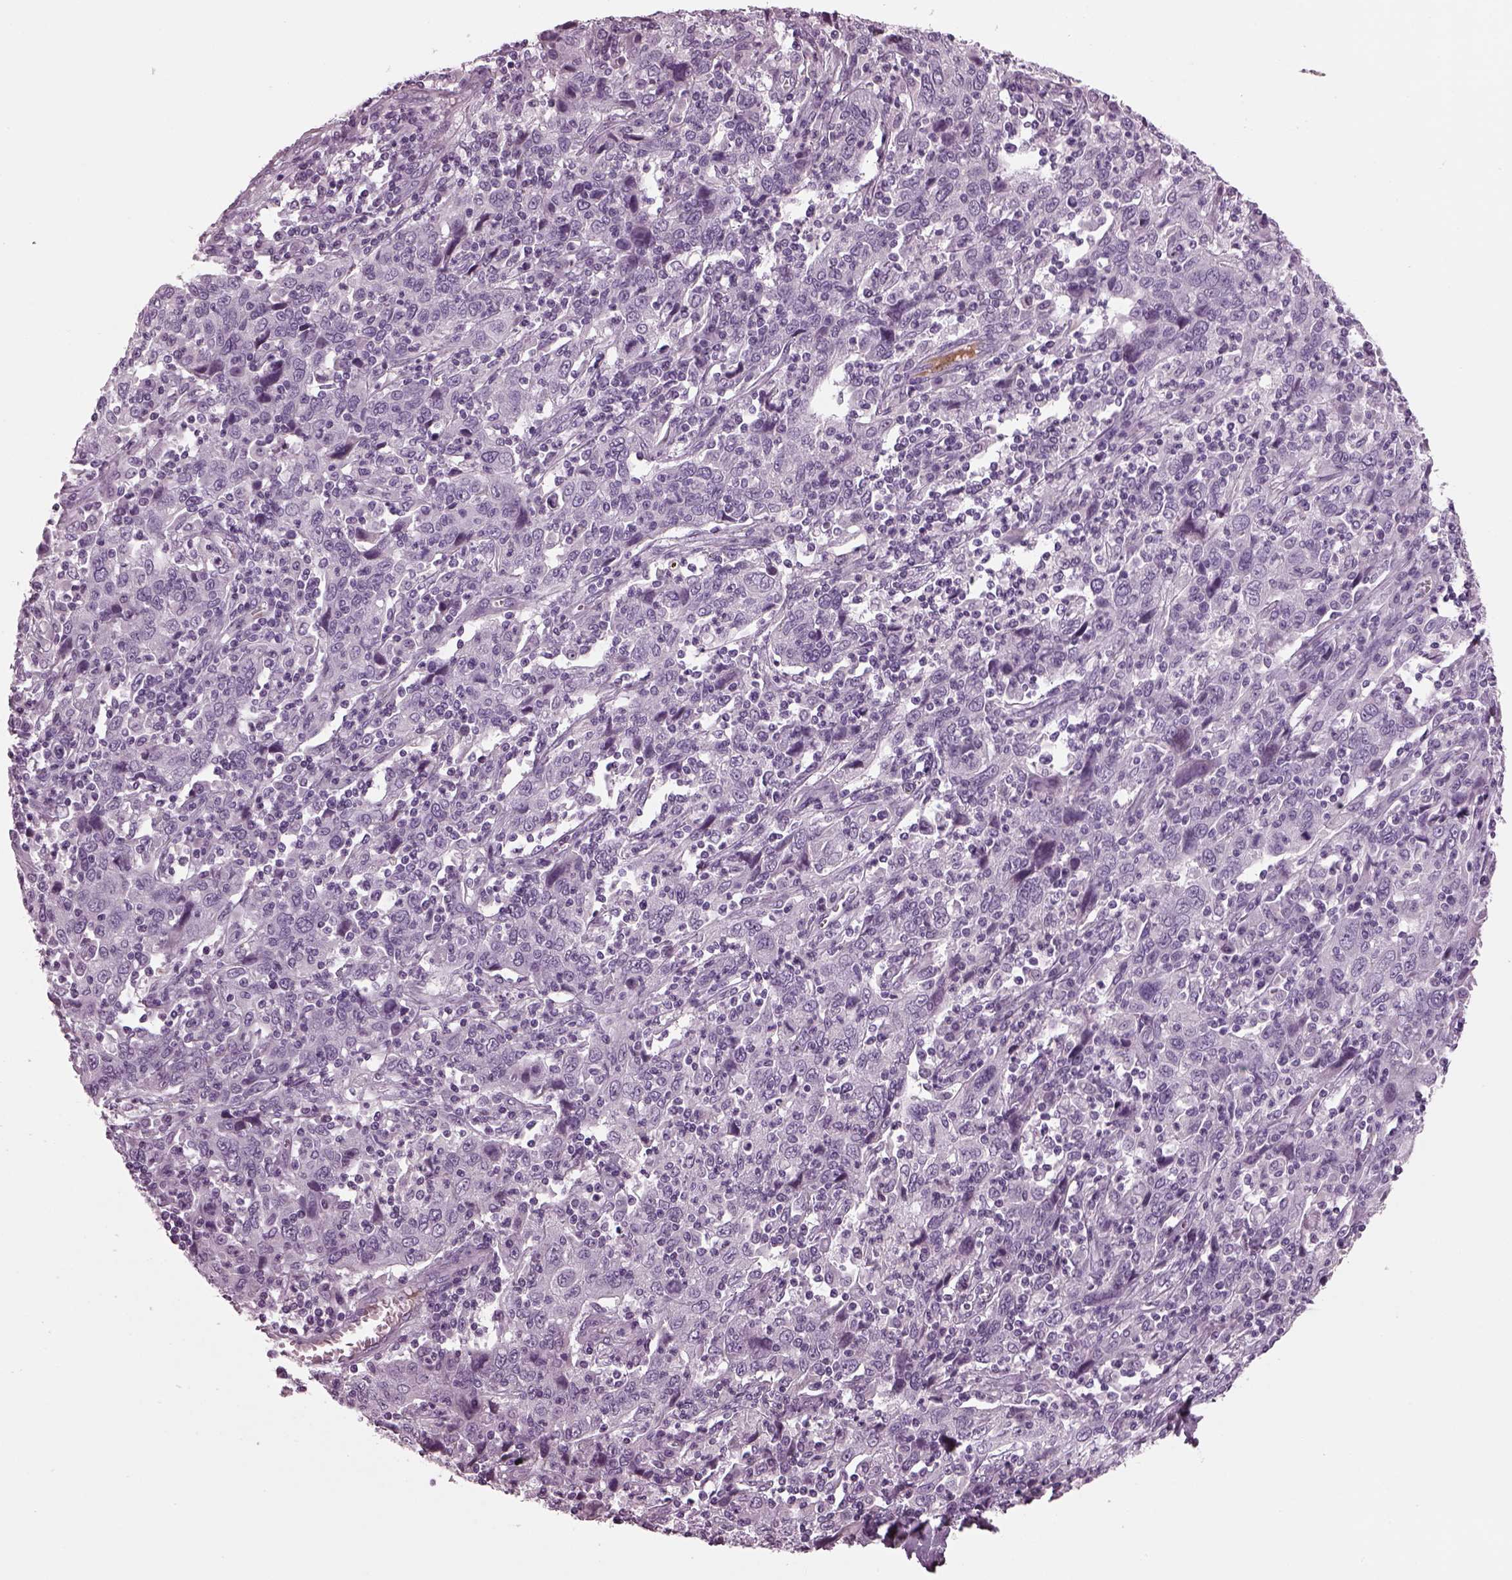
{"staining": {"intensity": "negative", "quantity": "none", "location": "none"}, "tissue": "cervical cancer", "cell_type": "Tumor cells", "image_type": "cancer", "snomed": [{"axis": "morphology", "description": "Squamous cell carcinoma, NOS"}, {"axis": "topography", "description": "Cervix"}], "caption": "Tumor cells are negative for protein expression in human cervical squamous cell carcinoma.", "gene": "DPYSL5", "patient": {"sex": "female", "age": 46}}